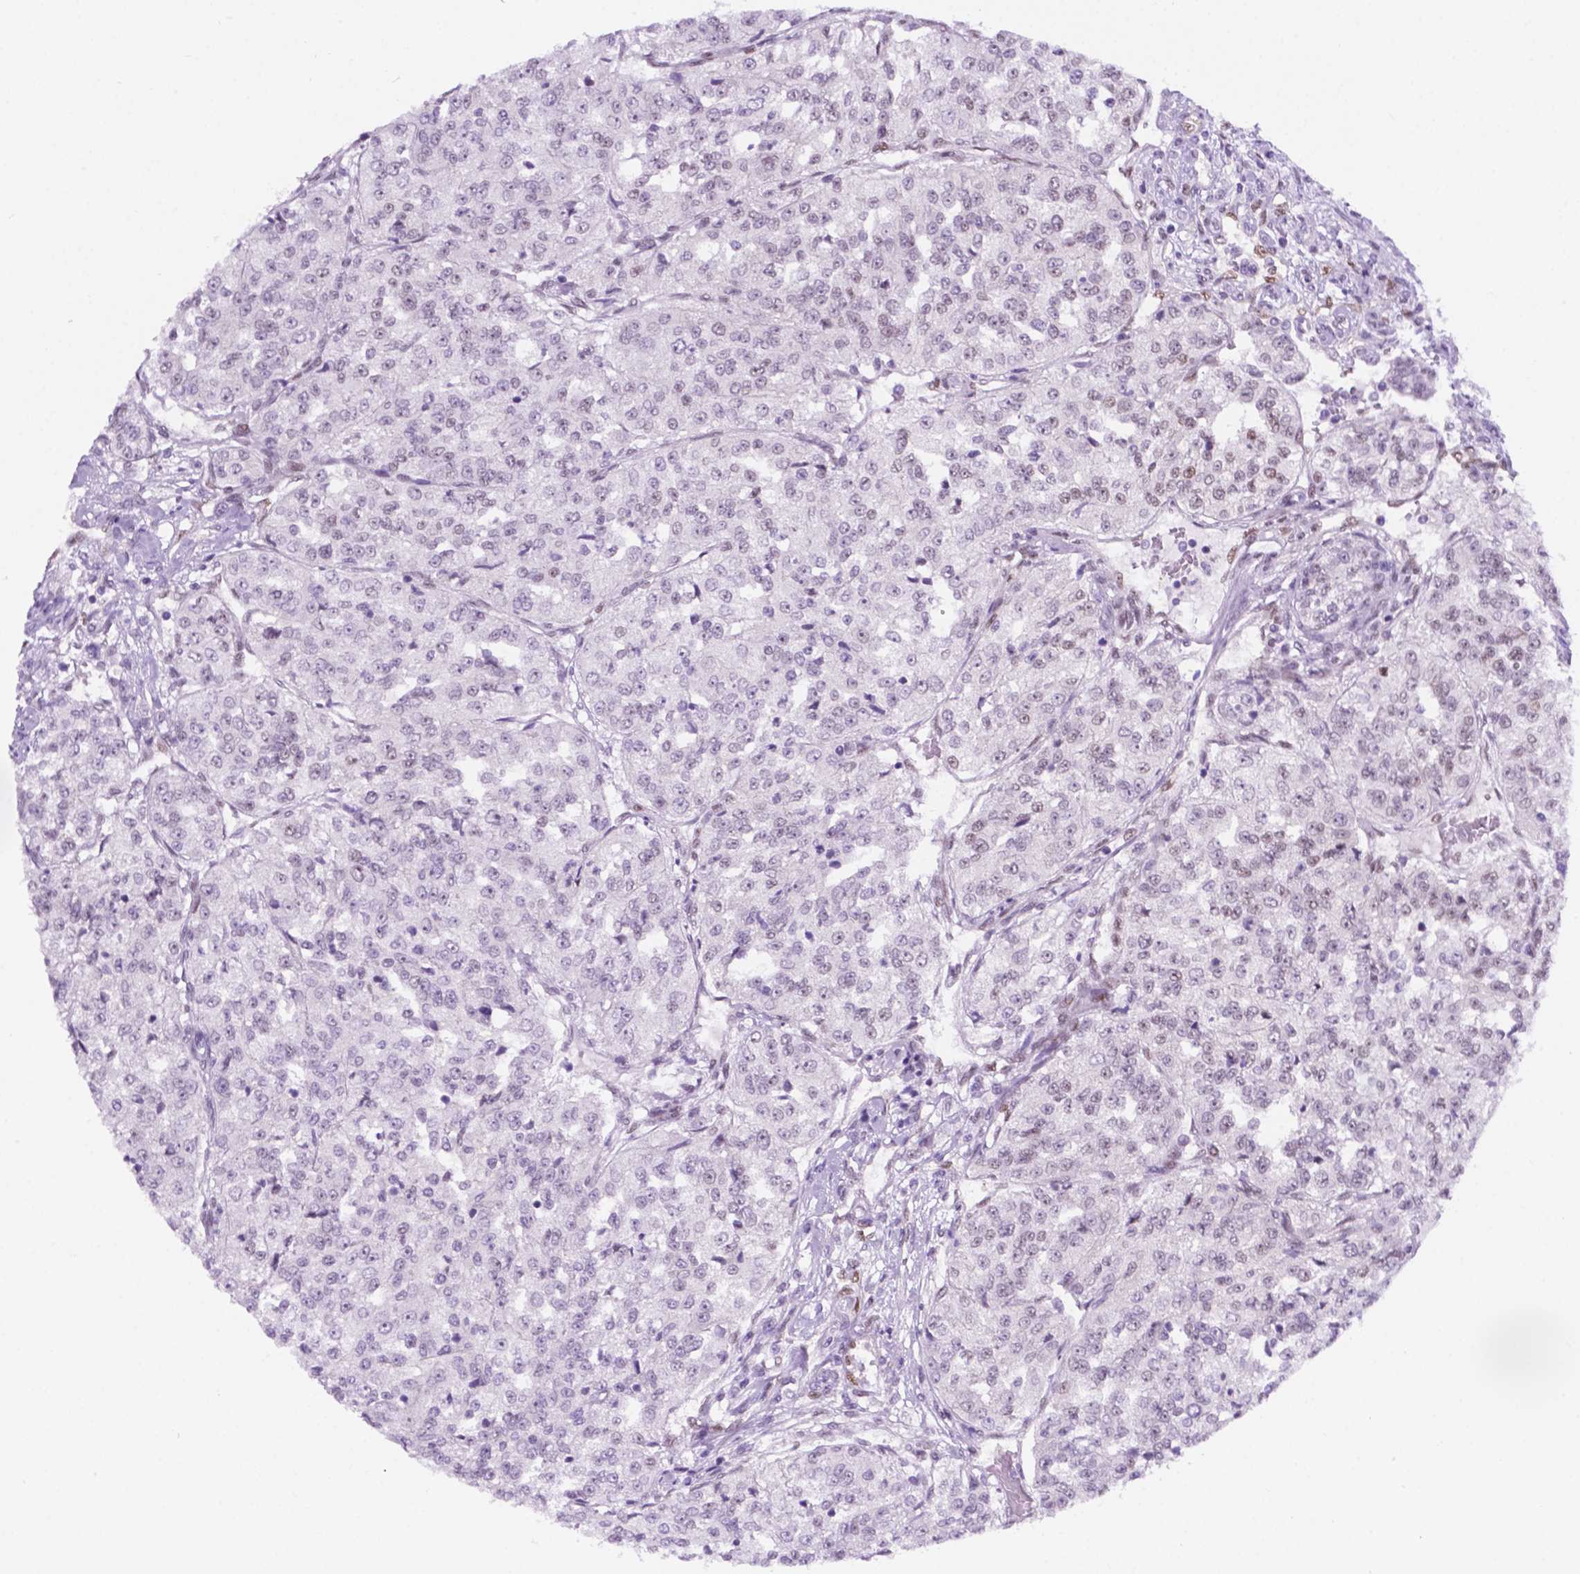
{"staining": {"intensity": "negative", "quantity": "none", "location": "none"}, "tissue": "renal cancer", "cell_type": "Tumor cells", "image_type": "cancer", "snomed": [{"axis": "morphology", "description": "Adenocarcinoma, NOS"}, {"axis": "topography", "description": "Kidney"}], "caption": "An image of renal cancer (adenocarcinoma) stained for a protein displays no brown staining in tumor cells. (DAB (3,3'-diaminobenzidine) immunohistochemistry (IHC) with hematoxylin counter stain).", "gene": "ERF", "patient": {"sex": "female", "age": 63}}